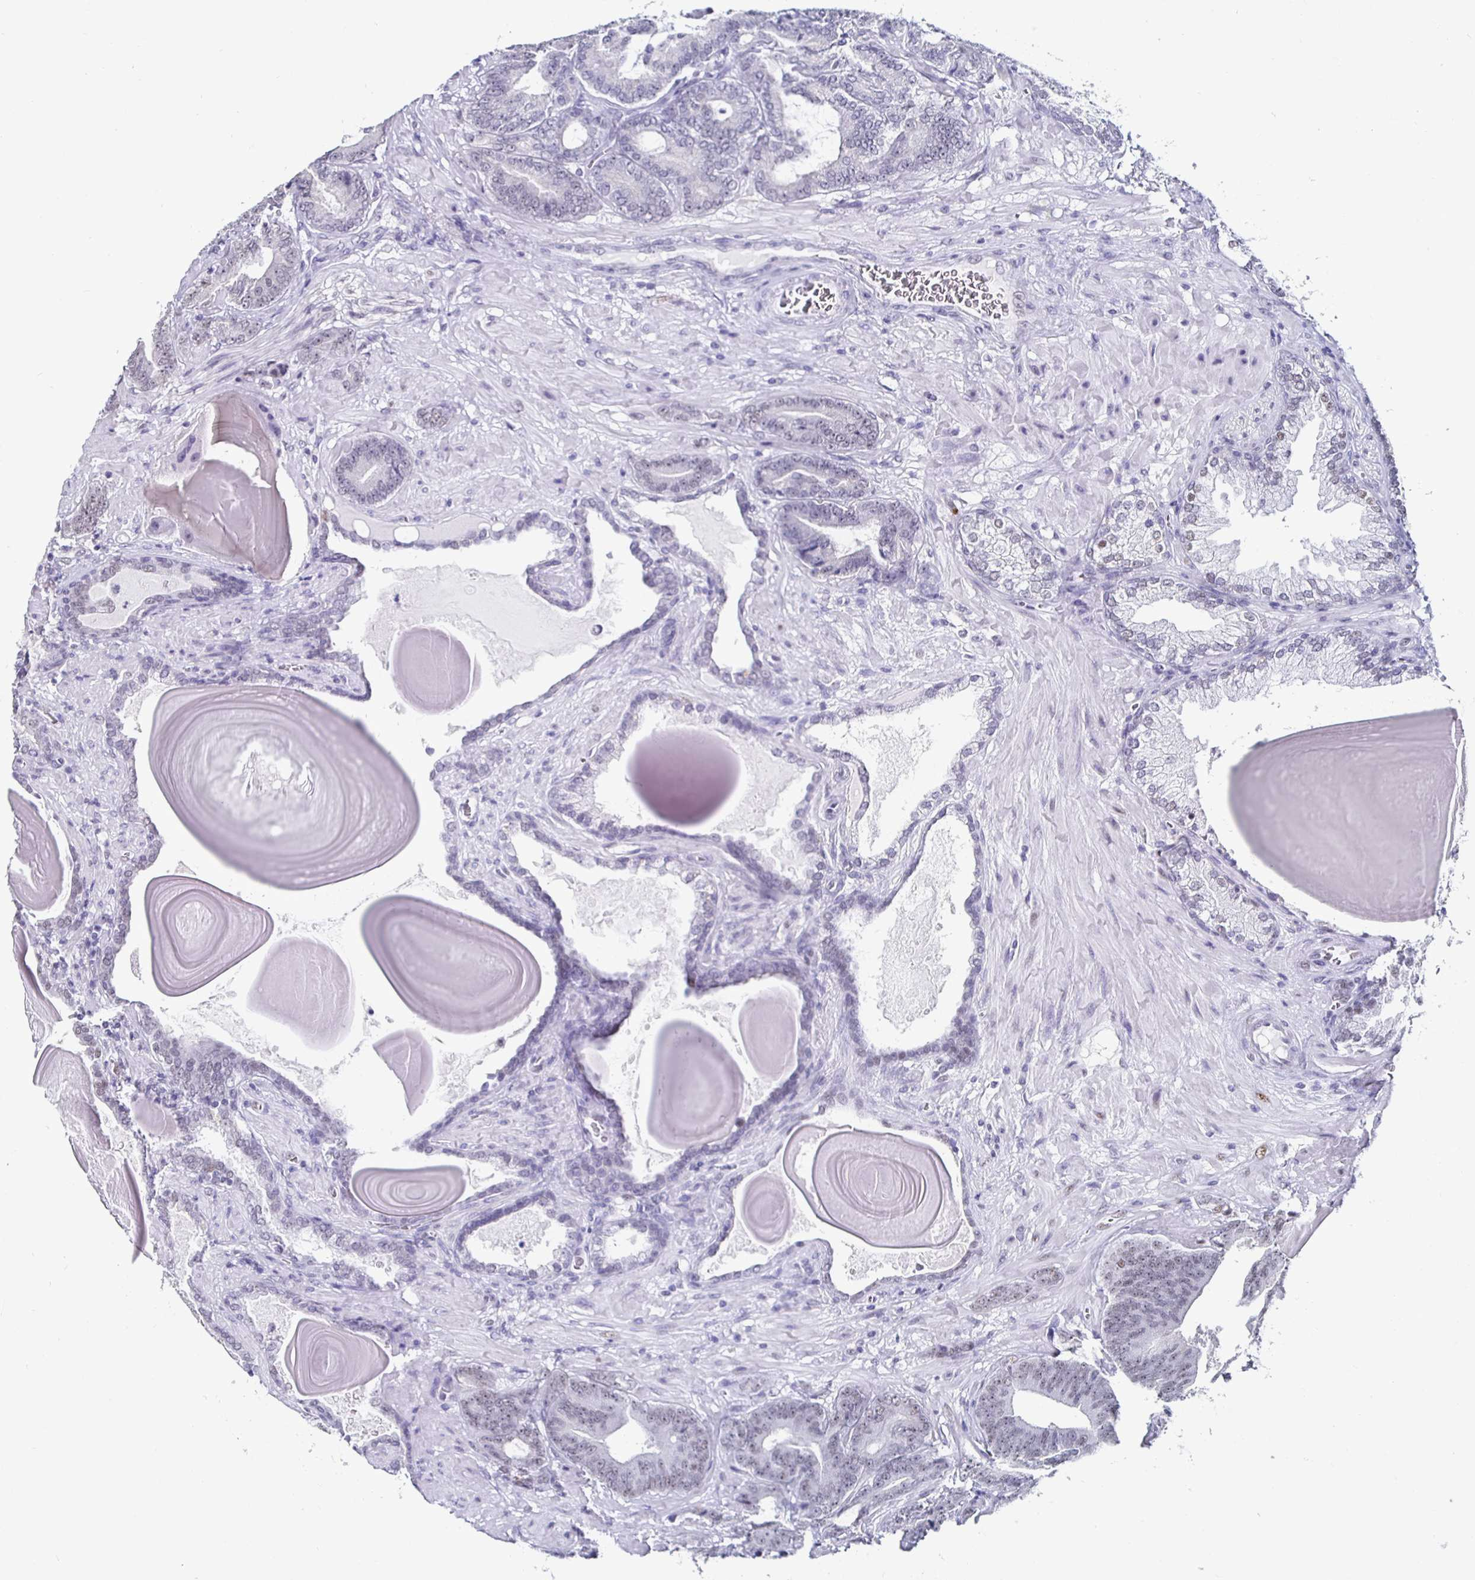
{"staining": {"intensity": "negative", "quantity": "none", "location": "none"}, "tissue": "prostate cancer", "cell_type": "Tumor cells", "image_type": "cancer", "snomed": [{"axis": "morphology", "description": "Adenocarcinoma, High grade"}, {"axis": "topography", "description": "Prostate"}], "caption": "Tumor cells show no significant protein staining in prostate cancer (adenocarcinoma (high-grade)).", "gene": "DDX39B", "patient": {"sex": "male", "age": 62}}